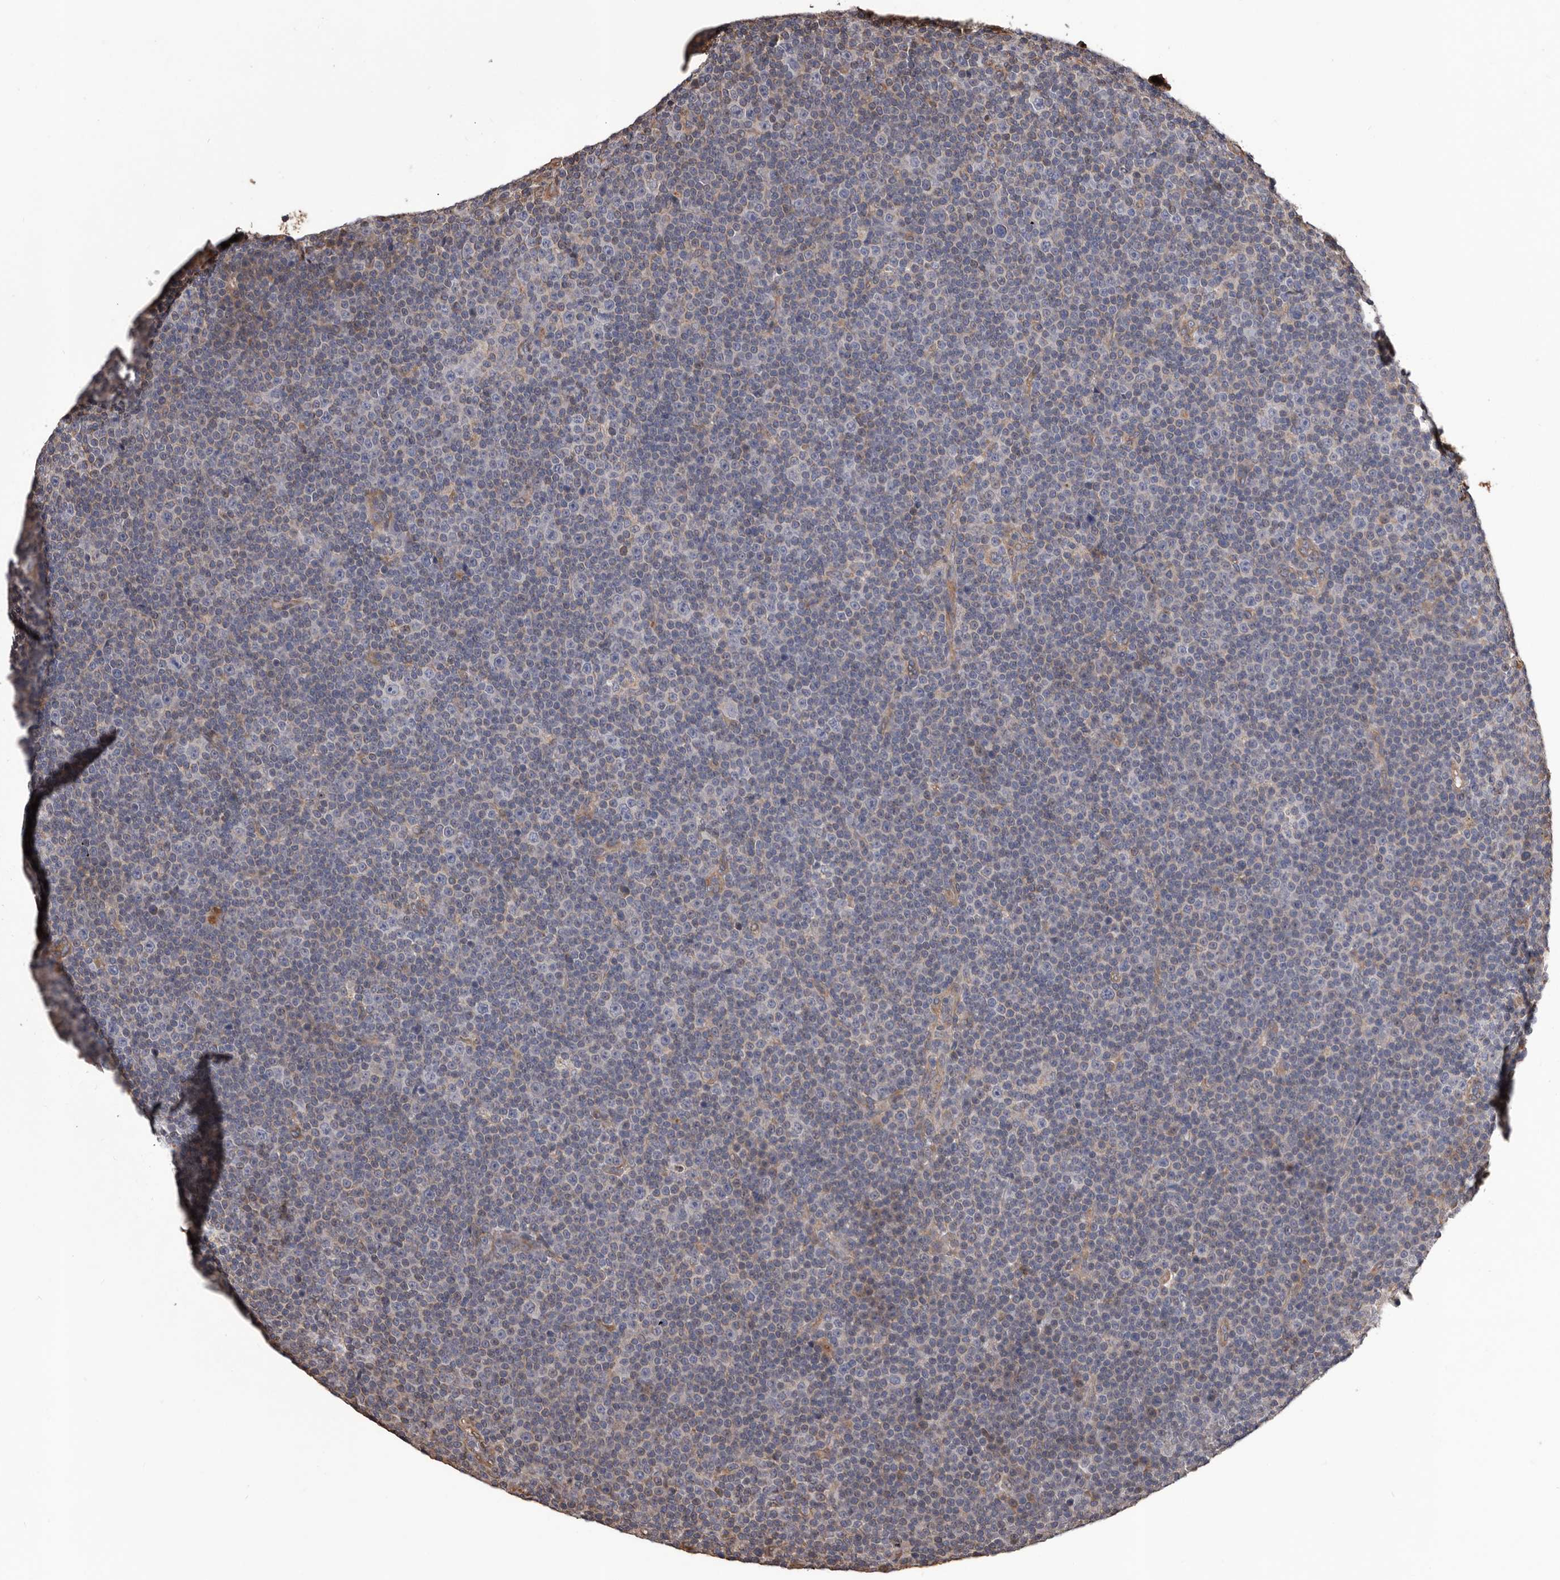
{"staining": {"intensity": "negative", "quantity": "none", "location": "none"}, "tissue": "lymphoma", "cell_type": "Tumor cells", "image_type": "cancer", "snomed": [{"axis": "morphology", "description": "Malignant lymphoma, non-Hodgkin's type, Low grade"}, {"axis": "topography", "description": "Lymph node"}], "caption": "IHC image of low-grade malignant lymphoma, non-Hodgkin's type stained for a protein (brown), which demonstrates no positivity in tumor cells.", "gene": "CEP104", "patient": {"sex": "female", "age": 67}}